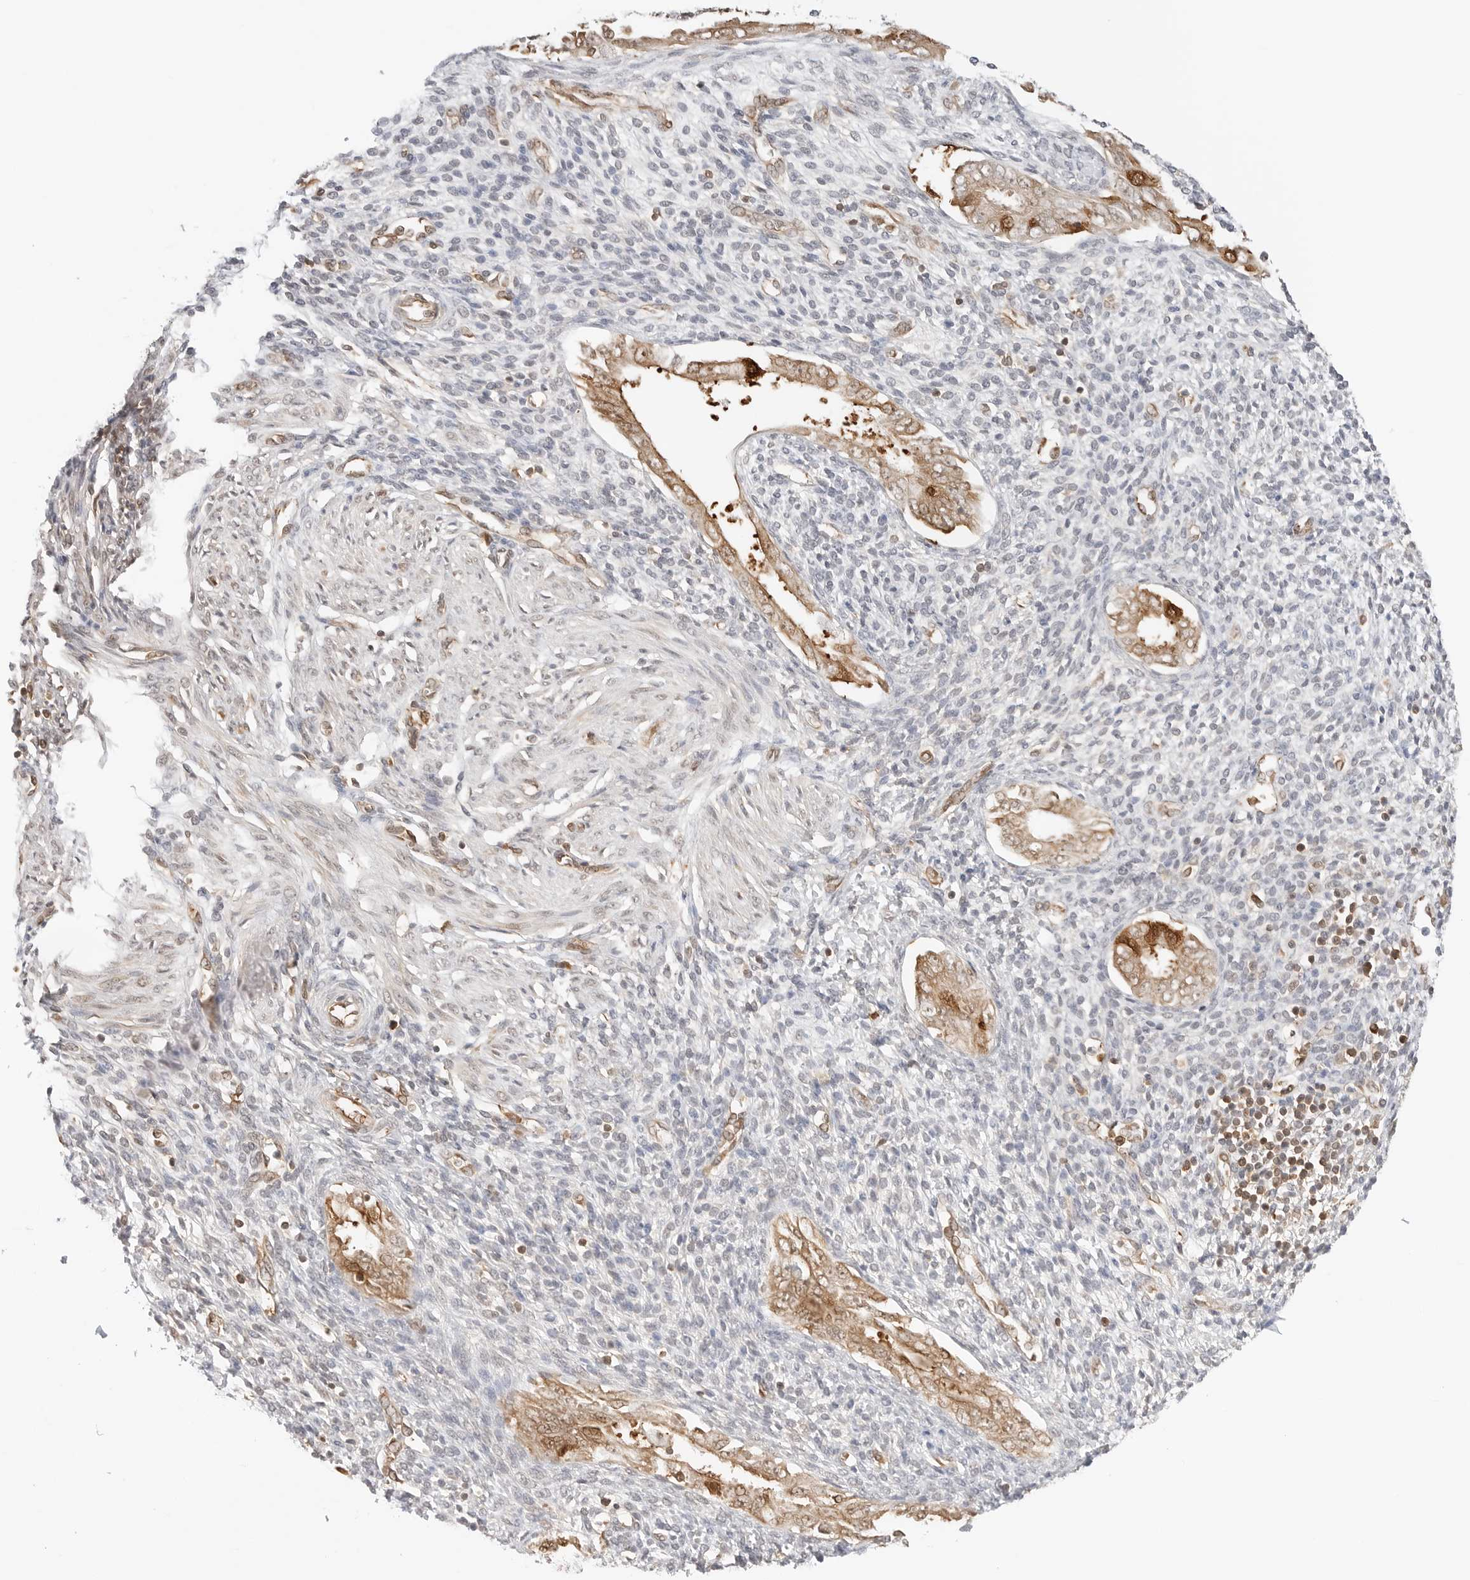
{"staining": {"intensity": "negative", "quantity": "none", "location": "none"}, "tissue": "endometrium", "cell_type": "Cells in endometrial stroma", "image_type": "normal", "snomed": [{"axis": "morphology", "description": "Normal tissue, NOS"}, {"axis": "topography", "description": "Endometrium"}], "caption": "The histopathology image reveals no staining of cells in endometrial stroma in benign endometrium. (DAB (3,3'-diaminobenzidine) IHC with hematoxylin counter stain).", "gene": "NUDC", "patient": {"sex": "female", "age": 66}}